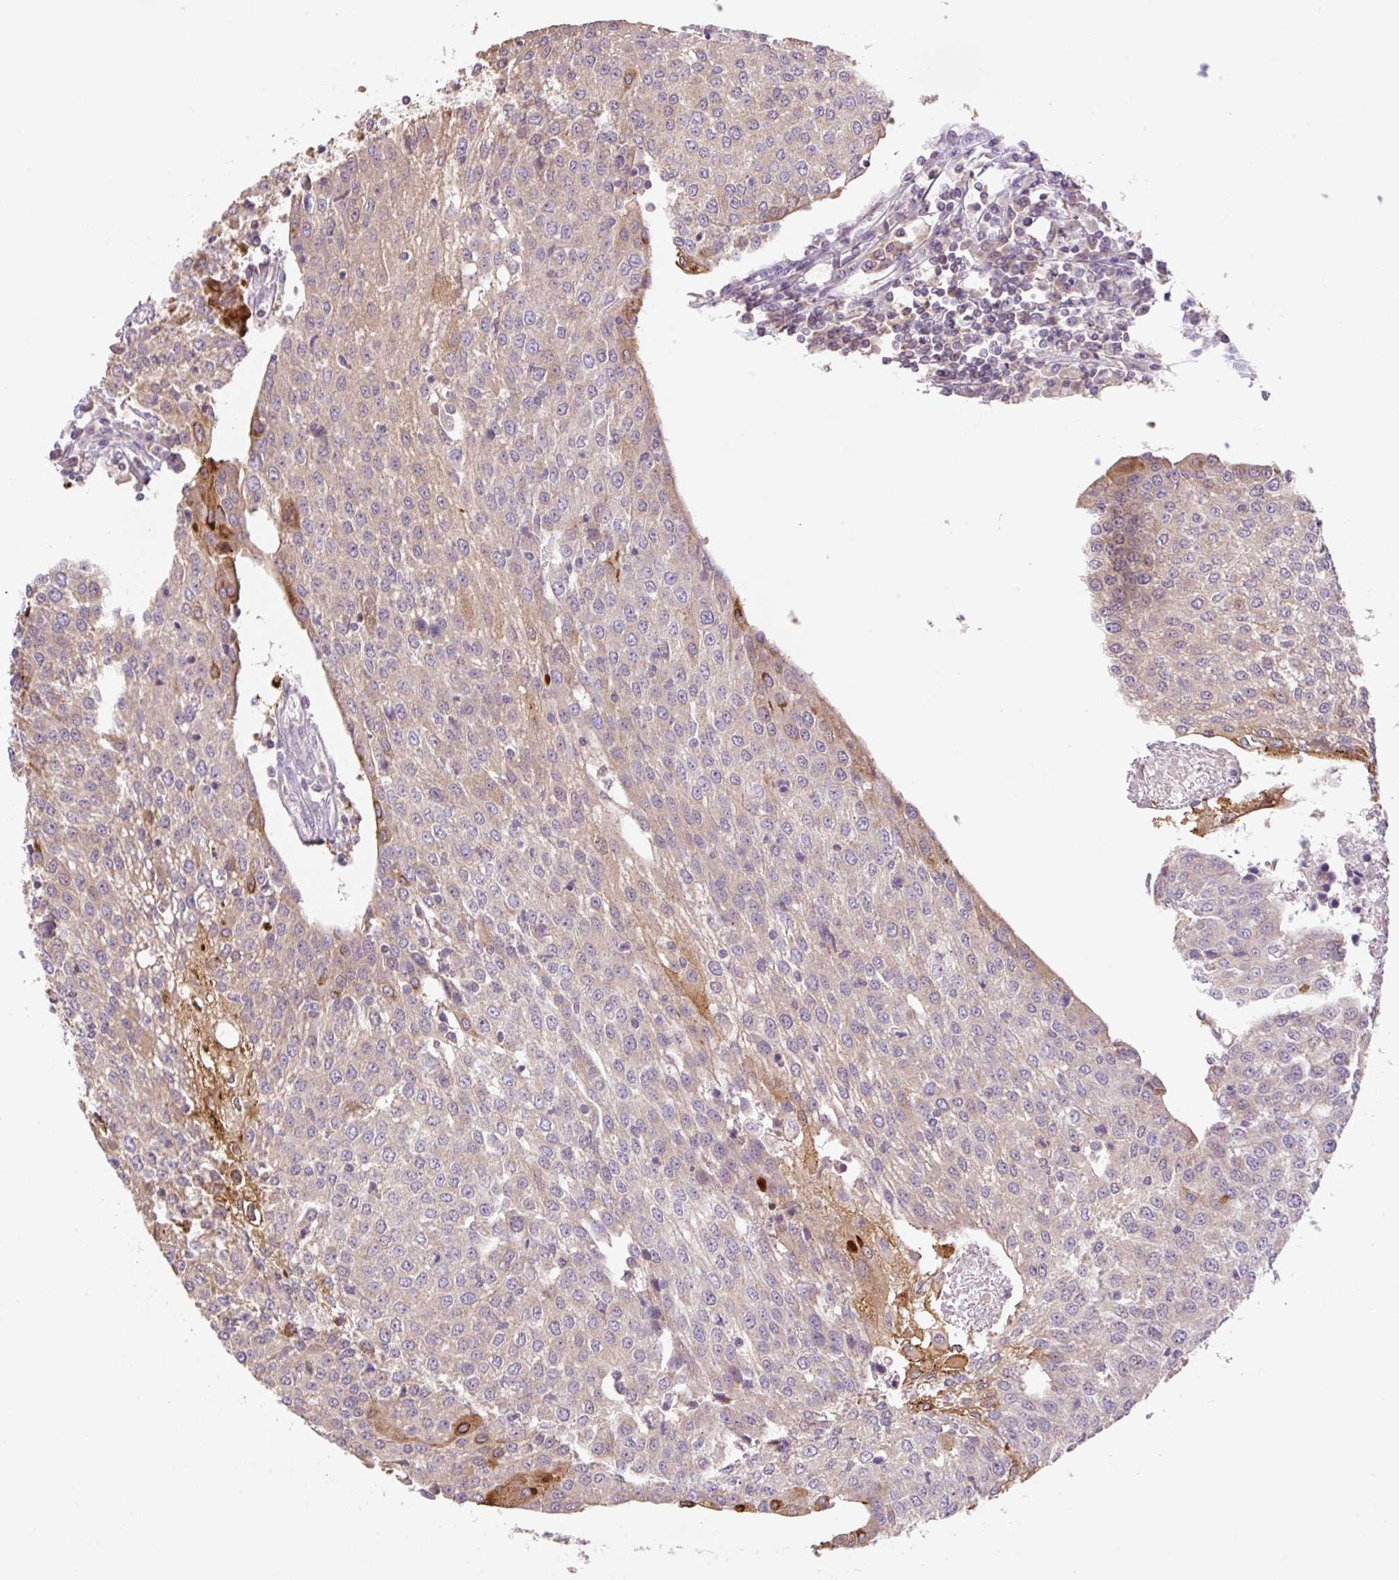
{"staining": {"intensity": "moderate", "quantity": "<25%", "location": "cytoplasmic/membranous"}, "tissue": "urothelial cancer", "cell_type": "Tumor cells", "image_type": "cancer", "snomed": [{"axis": "morphology", "description": "Urothelial carcinoma, High grade"}, {"axis": "topography", "description": "Urinary bladder"}], "caption": "DAB immunohistochemical staining of human high-grade urothelial carcinoma reveals moderate cytoplasmic/membranous protein expression in about <25% of tumor cells.", "gene": "COX8A", "patient": {"sex": "female", "age": 85}}